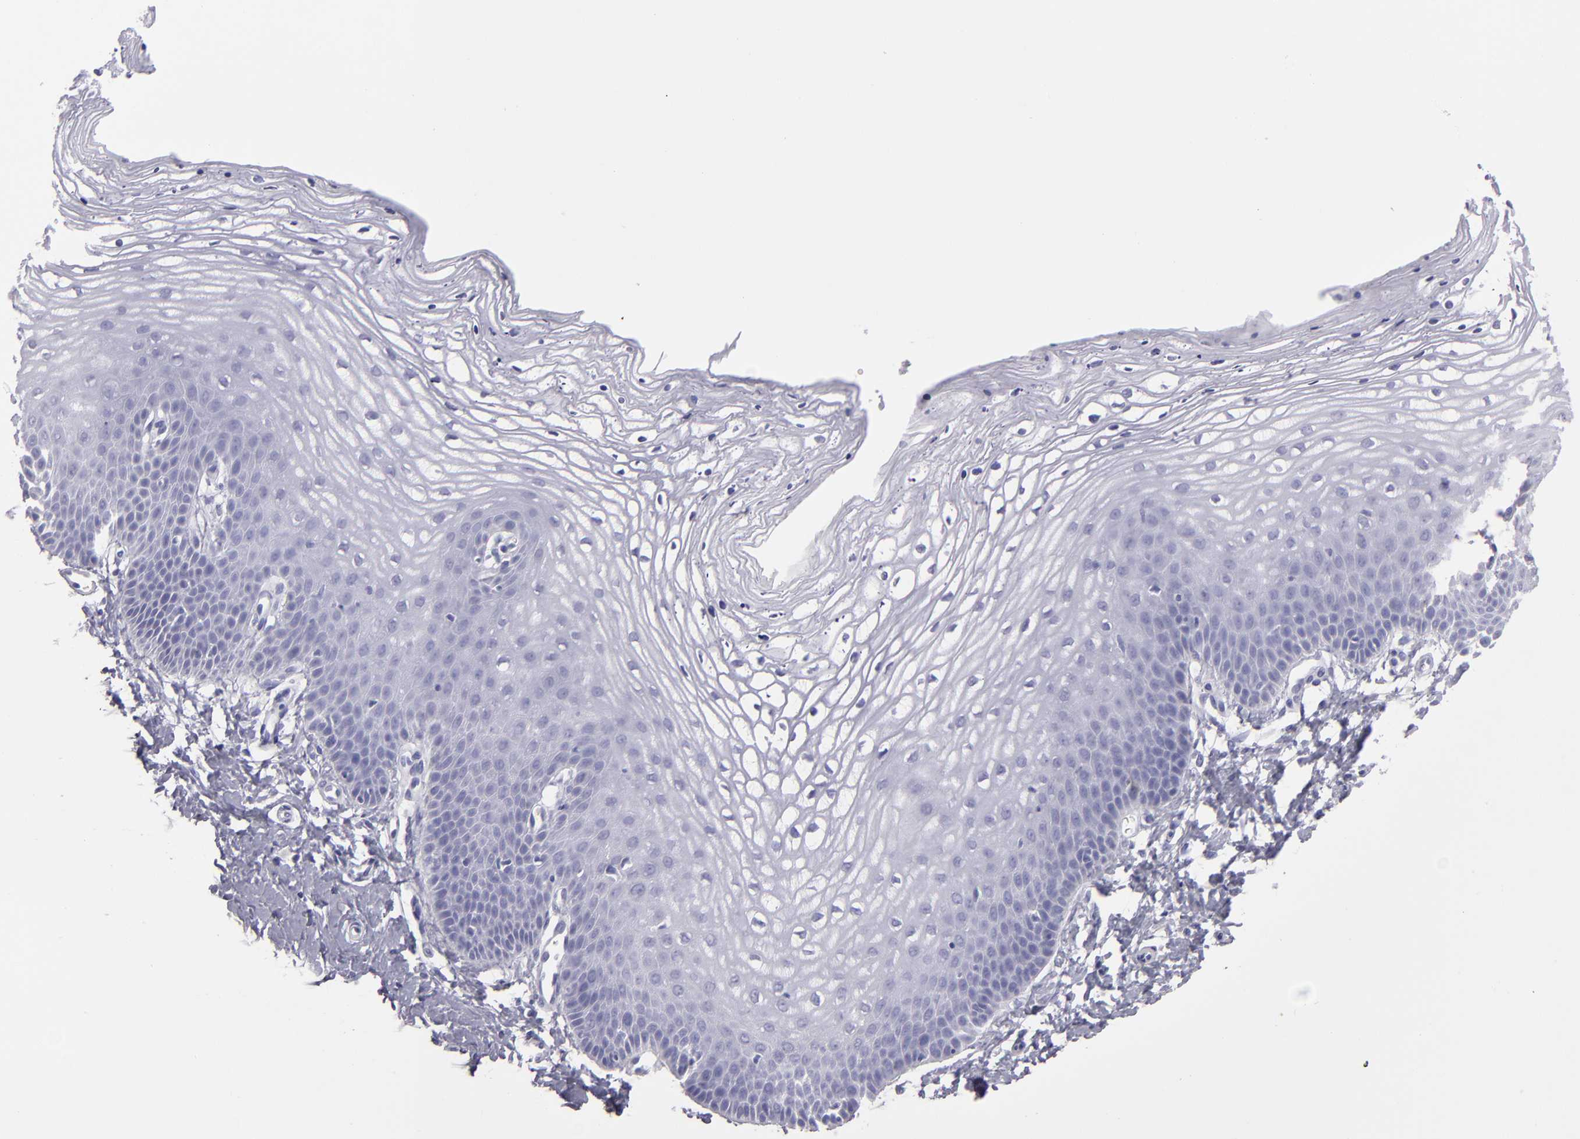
{"staining": {"intensity": "negative", "quantity": "none", "location": "none"}, "tissue": "vagina", "cell_type": "Squamous epithelial cells", "image_type": "normal", "snomed": [{"axis": "morphology", "description": "Normal tissue, NOS"}, {"axis": "topography", "description": "Vagina"}], "caption": "Immunohistochemical staining of unremarkable vagina displays no significant expression in squamous epithelial cells. (DAB (3,3'-diaminobenzidine) immunohistochemistry (IHC) visualized using brightfield microscopy, high magnification).", "gene": "CR2", "patient": {"sex": "female", "age": 68}}